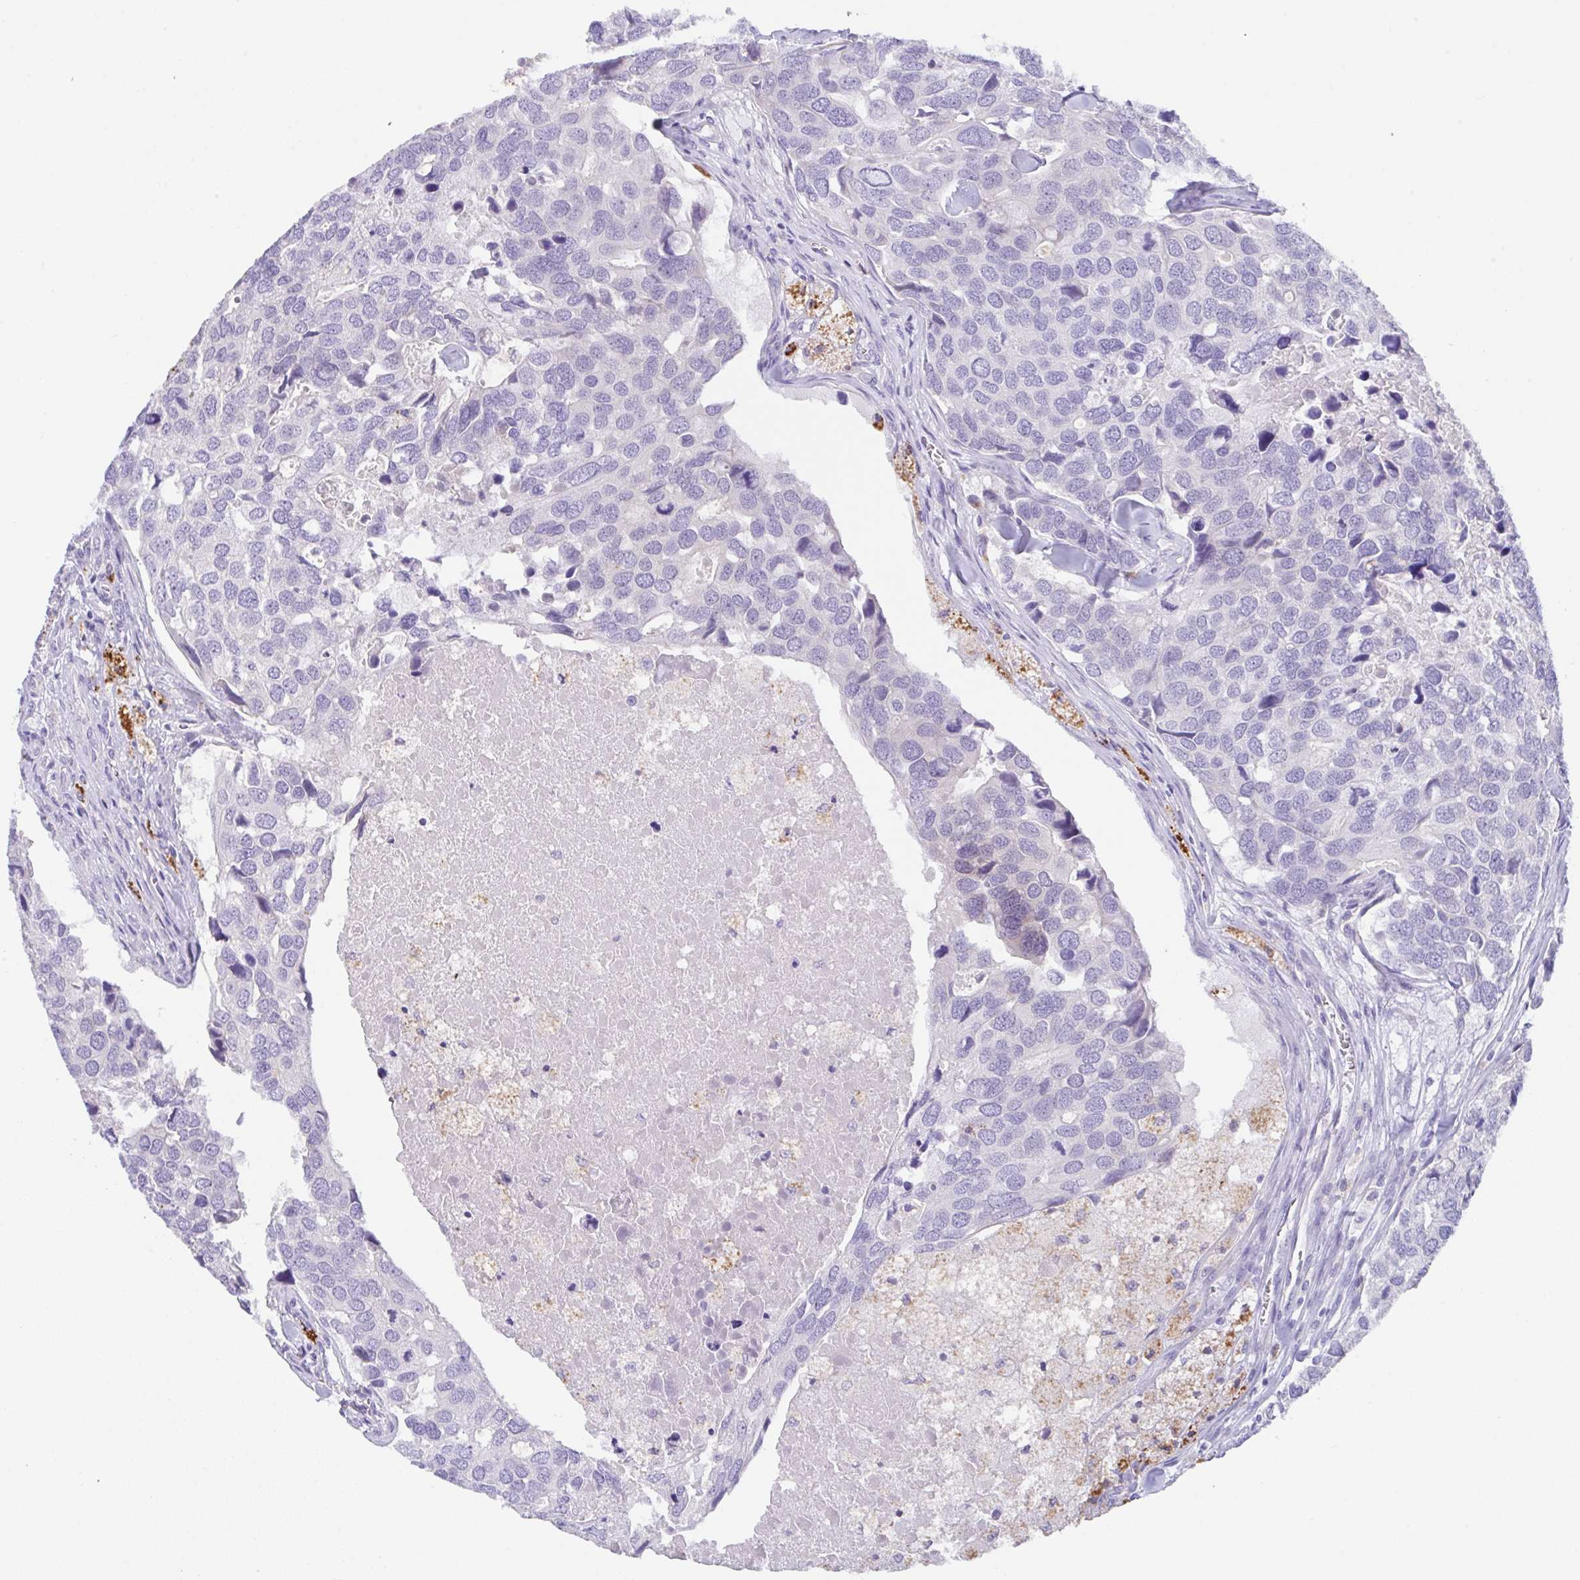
{"staining": {"intensity": "negative", "quantity": "none", "location": "none"}, "tissue": "breast cancer", "cell_type": "Tumor cells", "image_type": "cancer", "snomed": [{"axis": "morphology", "description": "Duct carcinoma"}, {"axis": "topography", "description": "Breast"}], "caption": "Tumor cells are negative for brown protein staining in intraductal carcinoma (breast).", "gene": "TRAF4", "patient": {"sex": "female", "age": 83}}